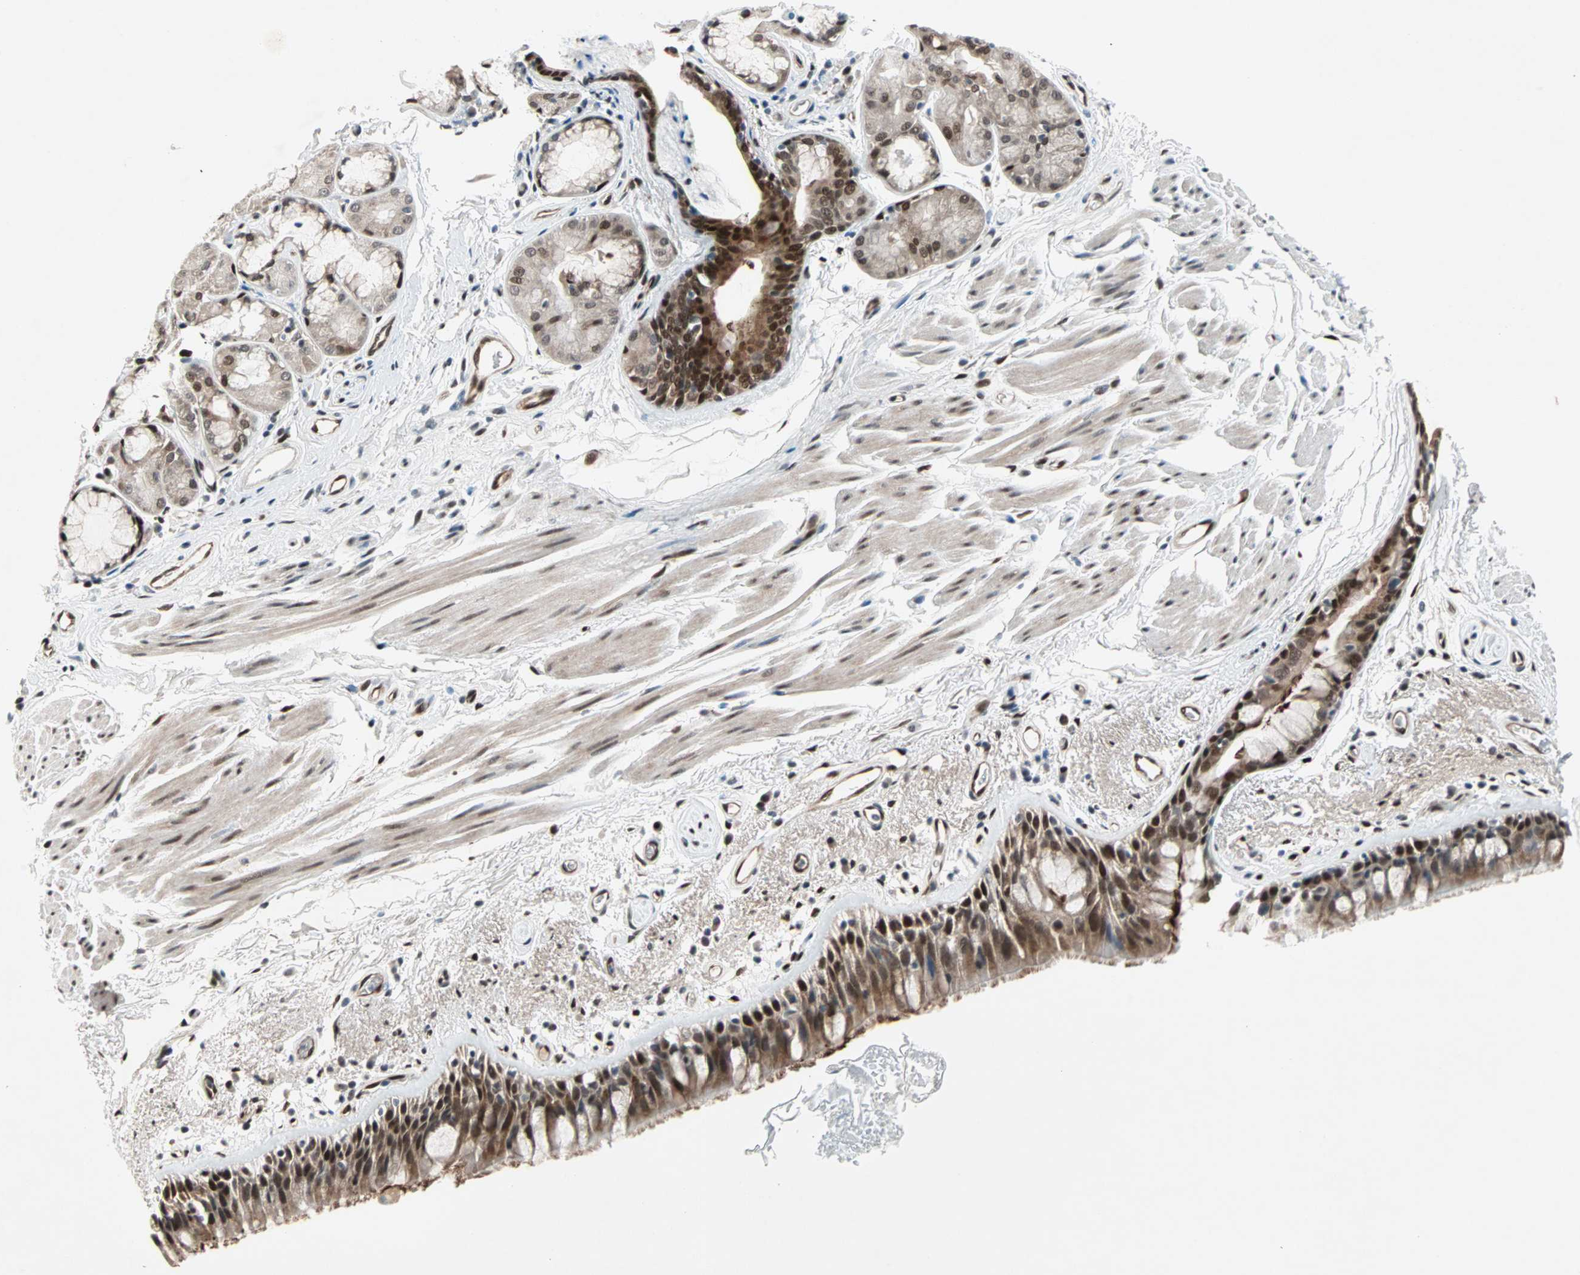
{"staining": {"intensity": "strong", "quantity": ">75%", "location": "cytoplasmic/membranous,nuclear"}, "tissue": "bronchus", "cell_type": "Respiratory epithelial cells", "image_type": "normal", "snomed": [{"axis": "morphology", "description": "Normal tissue, NOS"}, {"axis": "morphology", "description": "Adenocarcinoma, NOS"}, {"axis": "topography", "description": "Bronchus"}, {"axis": "topography", "description": "Lung"}], "caption": "Respiratory epithelial cells reveal high levels of strong cytoplasmic/membranous,nuclear positivity in about >75% of cells in normal bronchus. (DAB IHC with brightfield microscopy, high magnification).", "gene": "WWTR1", "patient": {"sex": "female", "age": 54}}